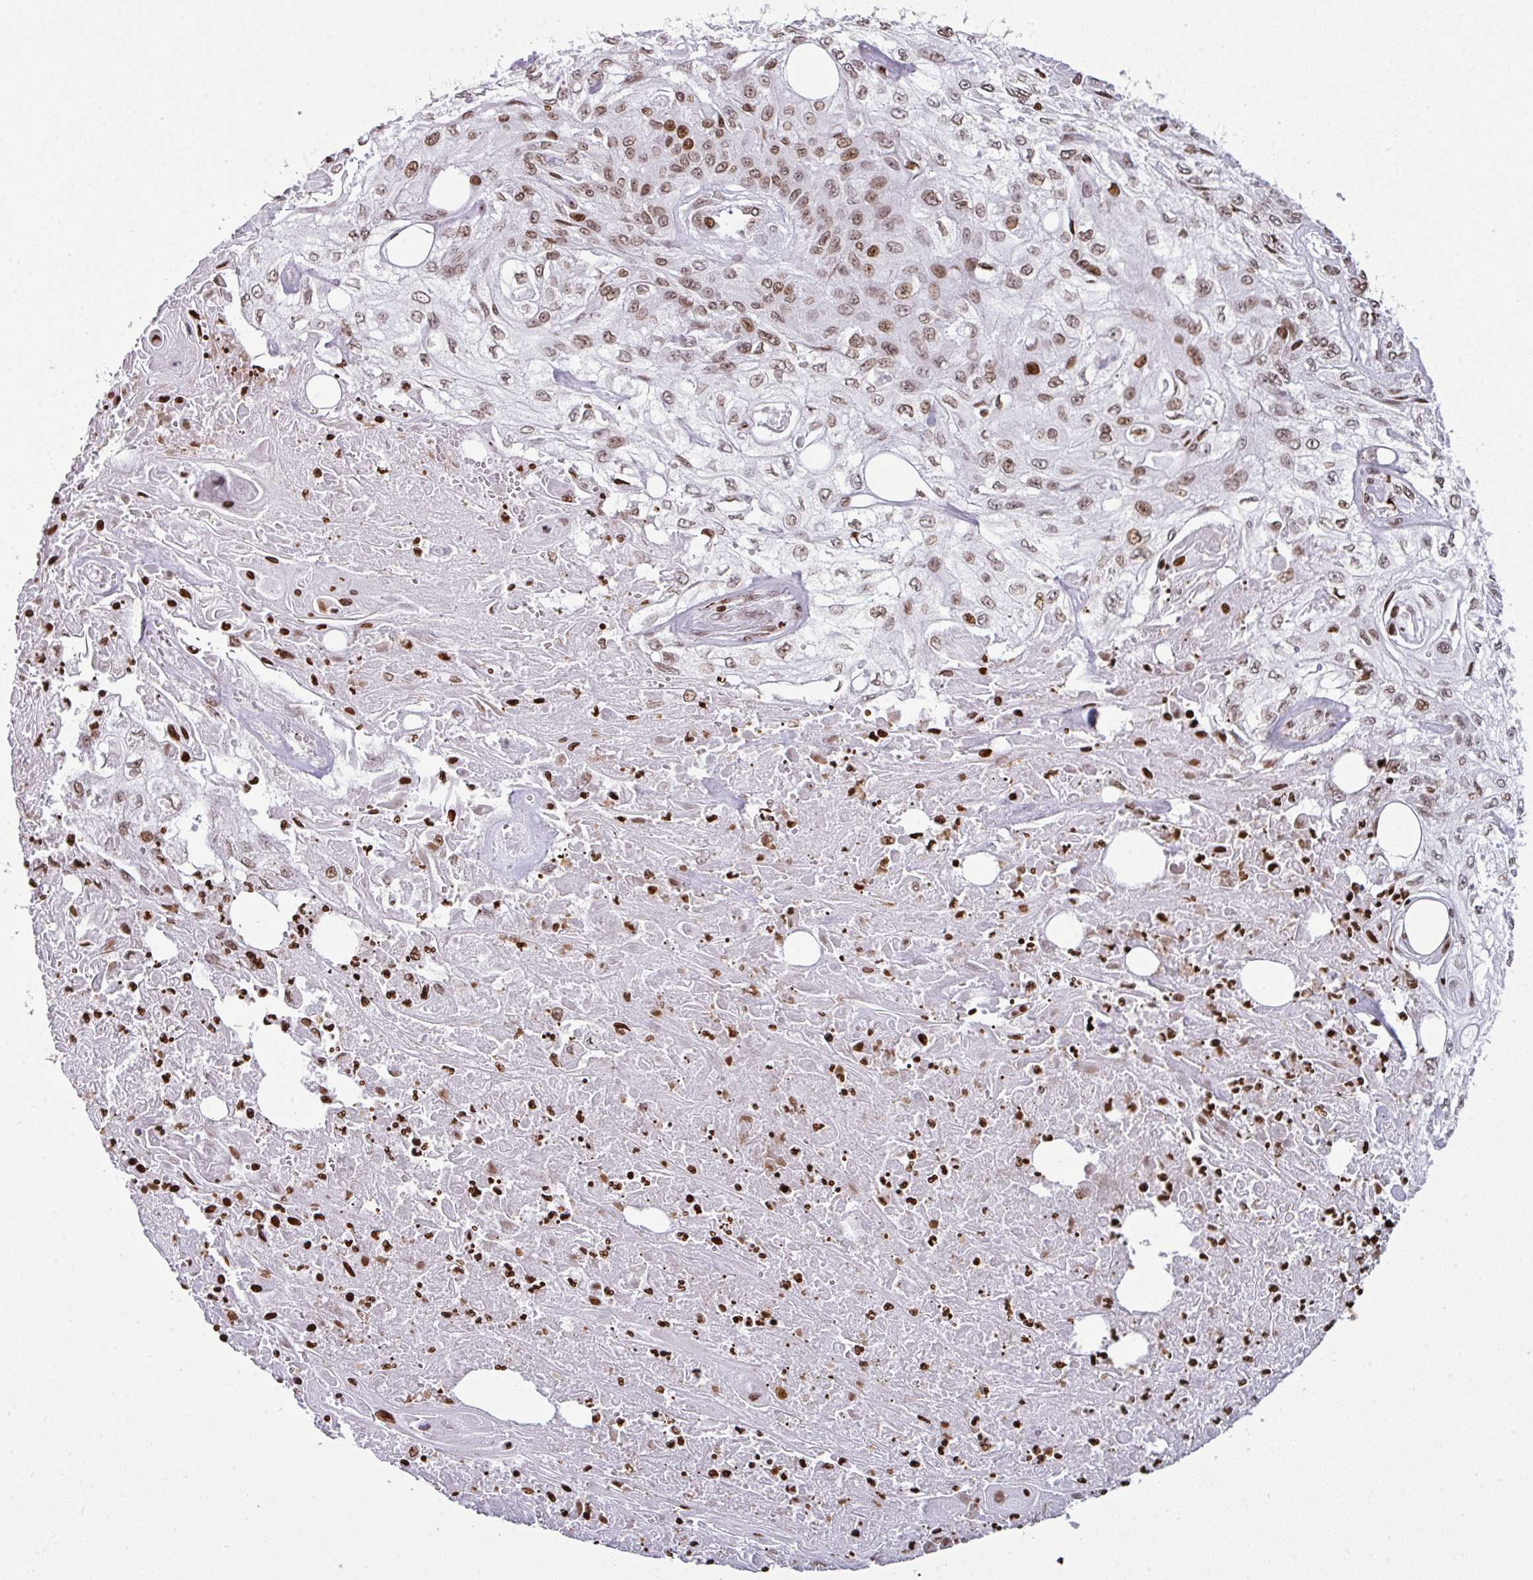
{"staining": {"intensity": "moderate", "quantity": ">75%", "location": "nuclear"}, "tissue": "skin cancer", "cell_type": "Tumor cells", "image_type": "cancer", "snomed": [{"axis": "morphology", "description": "Squamous cell carcinoma, NOS"}, {"axis": "morphology", "description": "Squamous cell carcinoma, metastatic, NOS"}, {"axis": "topography", "description": "Skin"}, {"axis": "topography", "description": "Lymph node"}], "caption": "This is a histology image of immunohistochemistry (IHC) staining of metastatic squamous cell carcinoma (skin), which shows moderate positivity in the nuclear of tumor cells.", "gene": "RASL11A", "patient": {"sex": "male", "age": 75}}